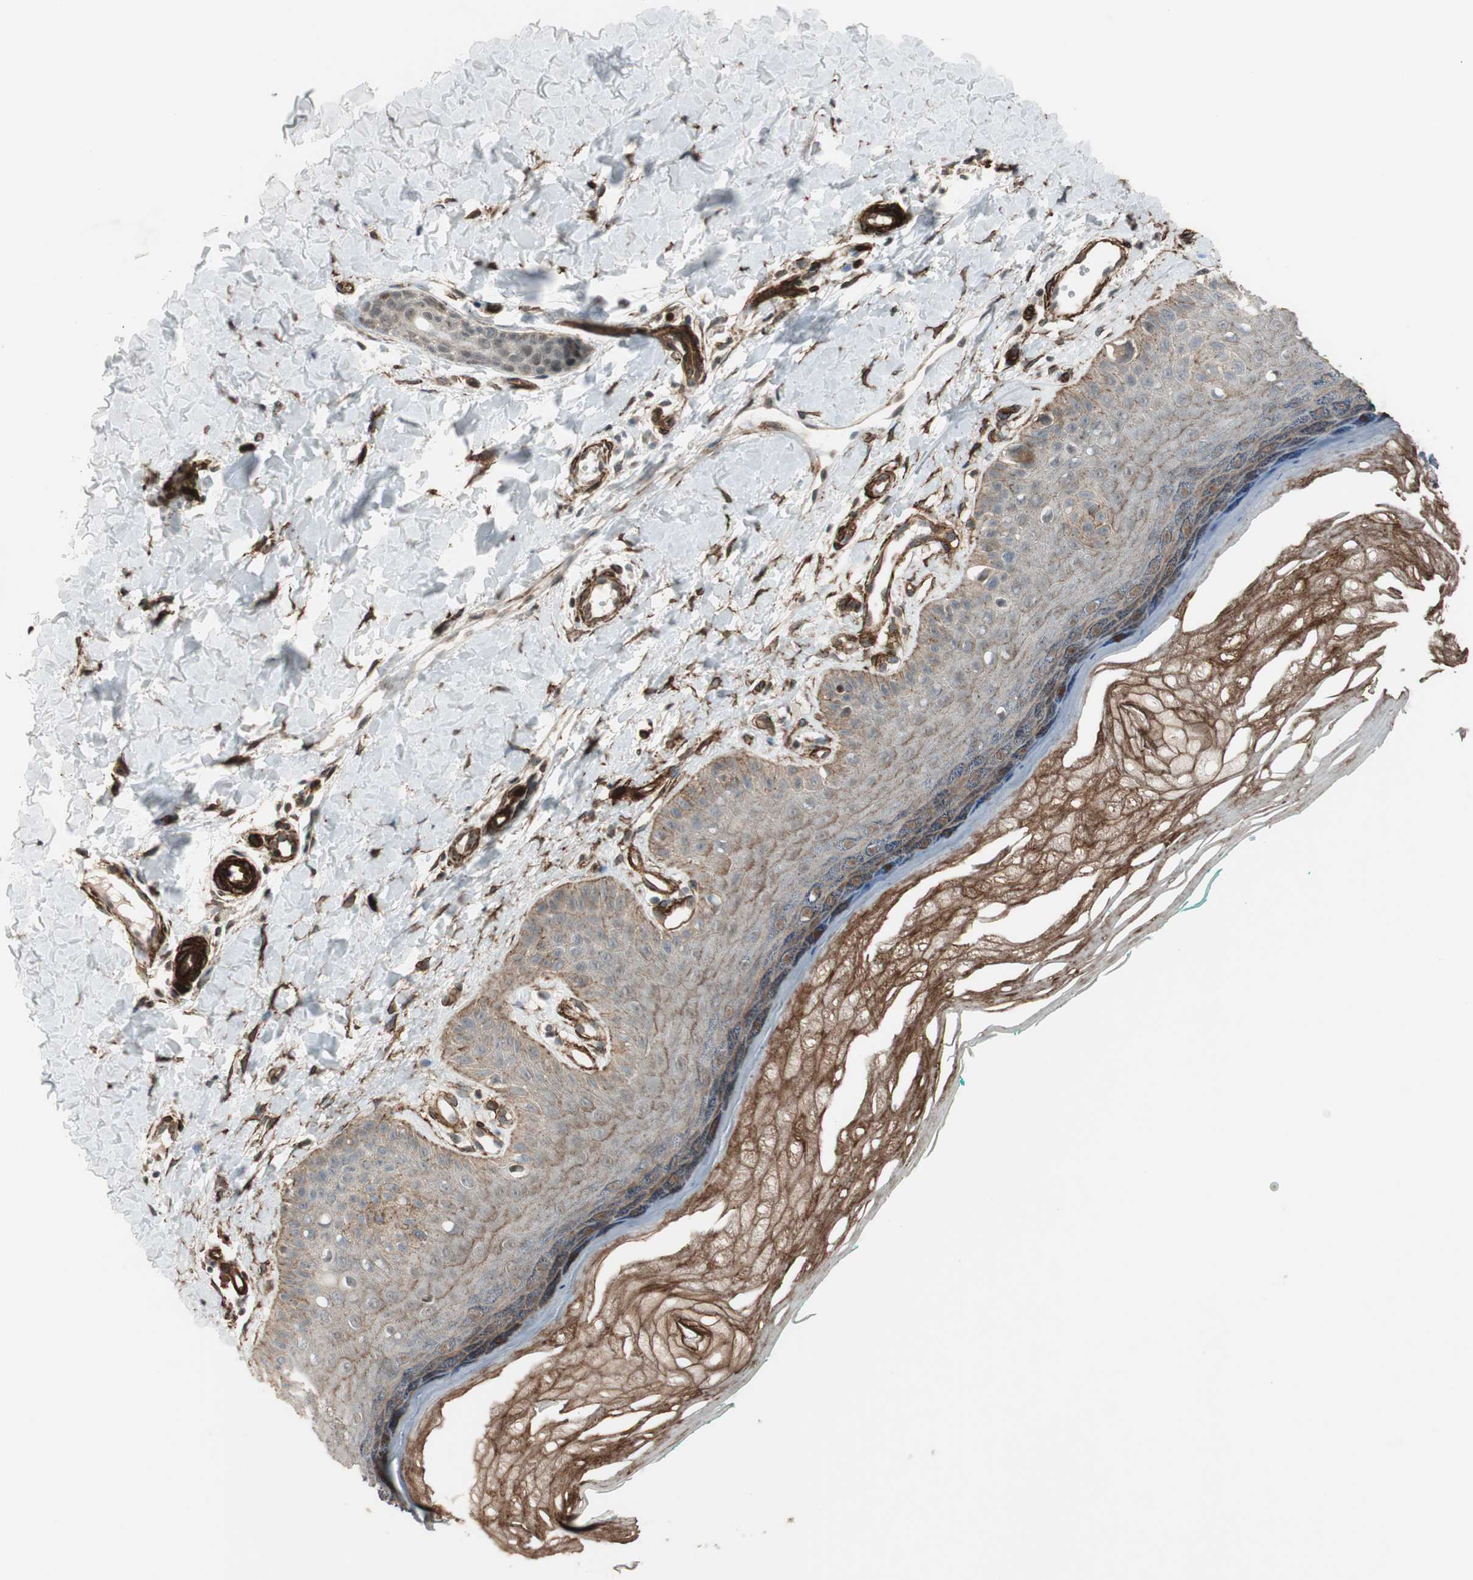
{"staining": {"intensity": "moderate", "quantity": ">75%", "location": "cytoplasmic/membranous,nuclear"}, "tissue": "skin", "cell_type": "Fibroblasts", "image_type": "normal", "snomed": [{"axis": "morphology", "description": "Normal tissue, NOS"}, {"axis": "topography", "description": "Skin"}], "caption": "Moderate cytoplasmic/membranous,nuclear expression for a protein is present in approximately >75% of fibroblasts of benign skin using immunohistochemistry (IHC).", "gene": "CDK19", "patient": {"sex": "male", "age": 26}}